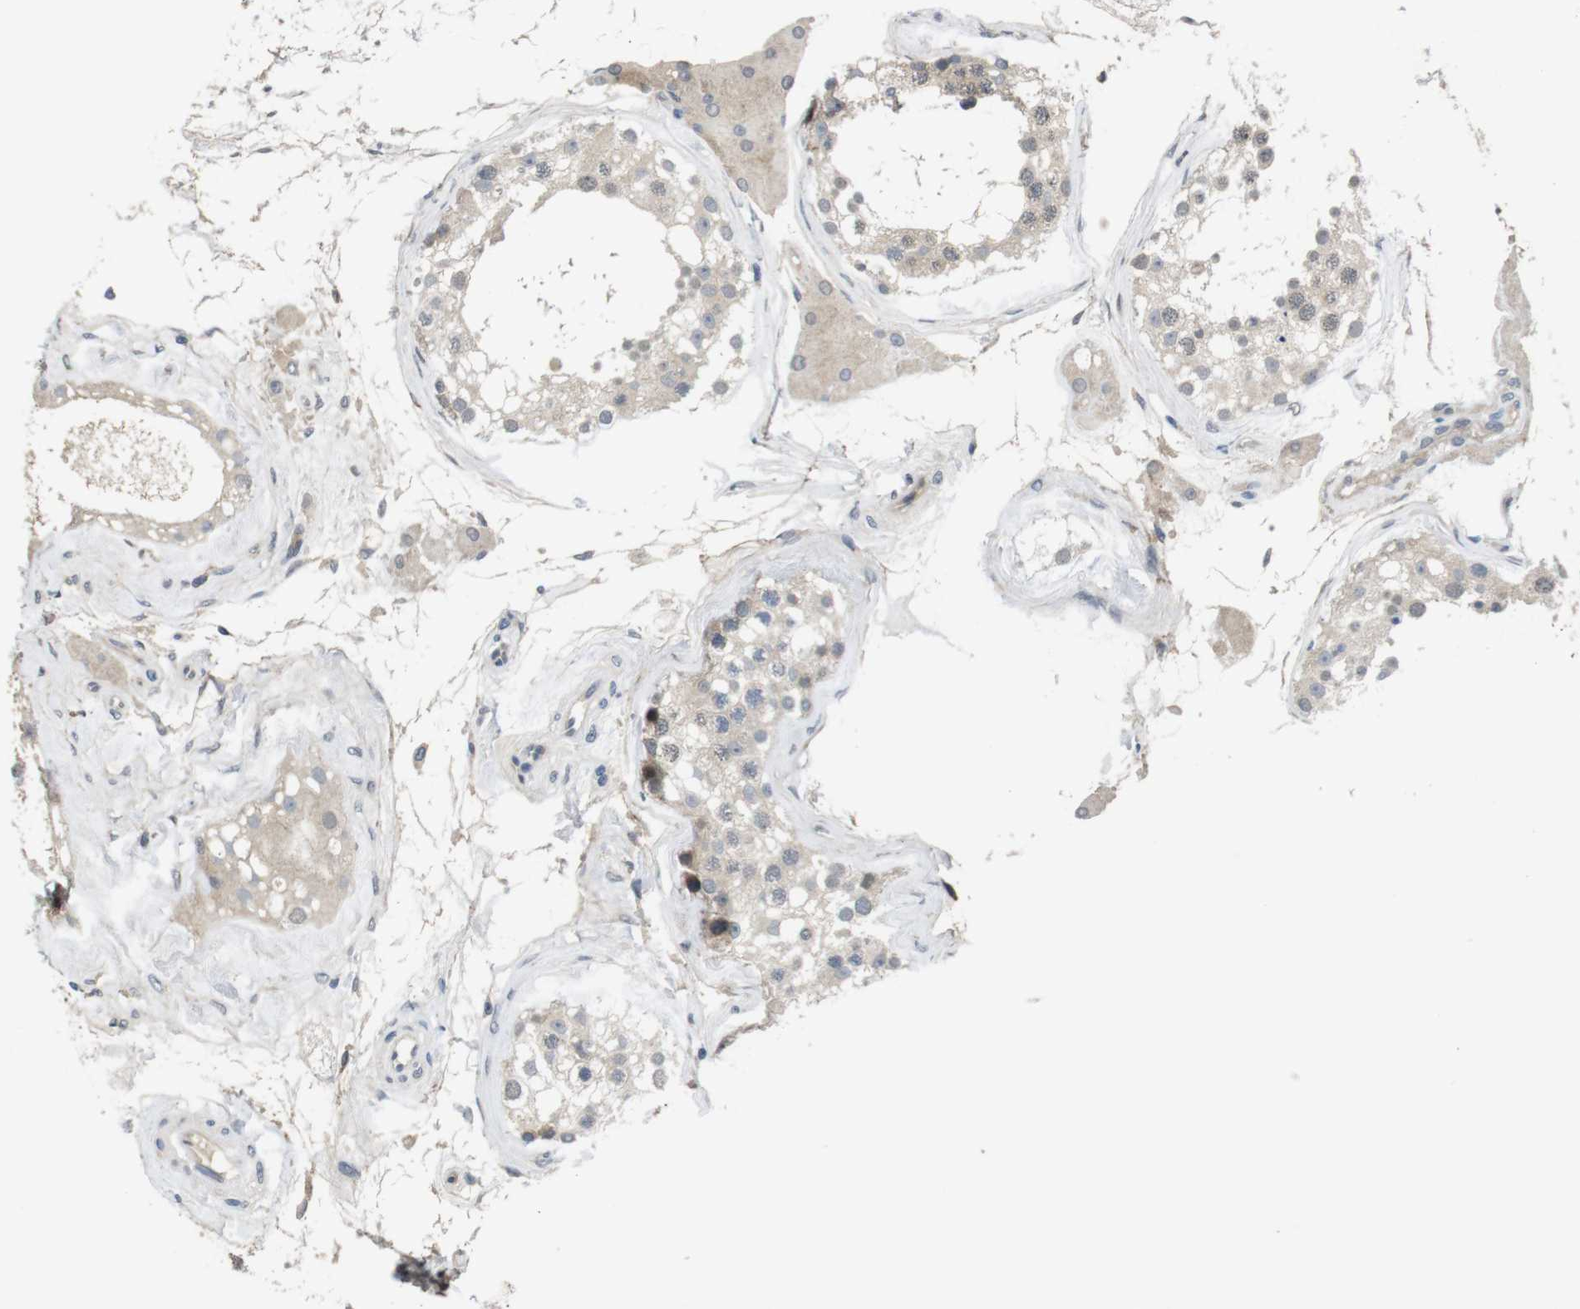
{"staining": {"intensity": "weak", "quantity": "<25%", "location": "nuclear"}, "tissue": "testis", "cell_type": "Cells in seminiferous ducts", "image_type": "normal", "snomed": [{"axis": "morphology", "description": "Normal tissue, NOS"}, {"axis": "topography", "description": "Testis"}], "caption": "High power microscopy micrograph of an immunohistochemistry (IHC) photomicrograph of benign testis, revealing no significant expression in cells in seminiferous ducts.", "gene": "FADD", "patient": {"sex": "male", "age": 68}}